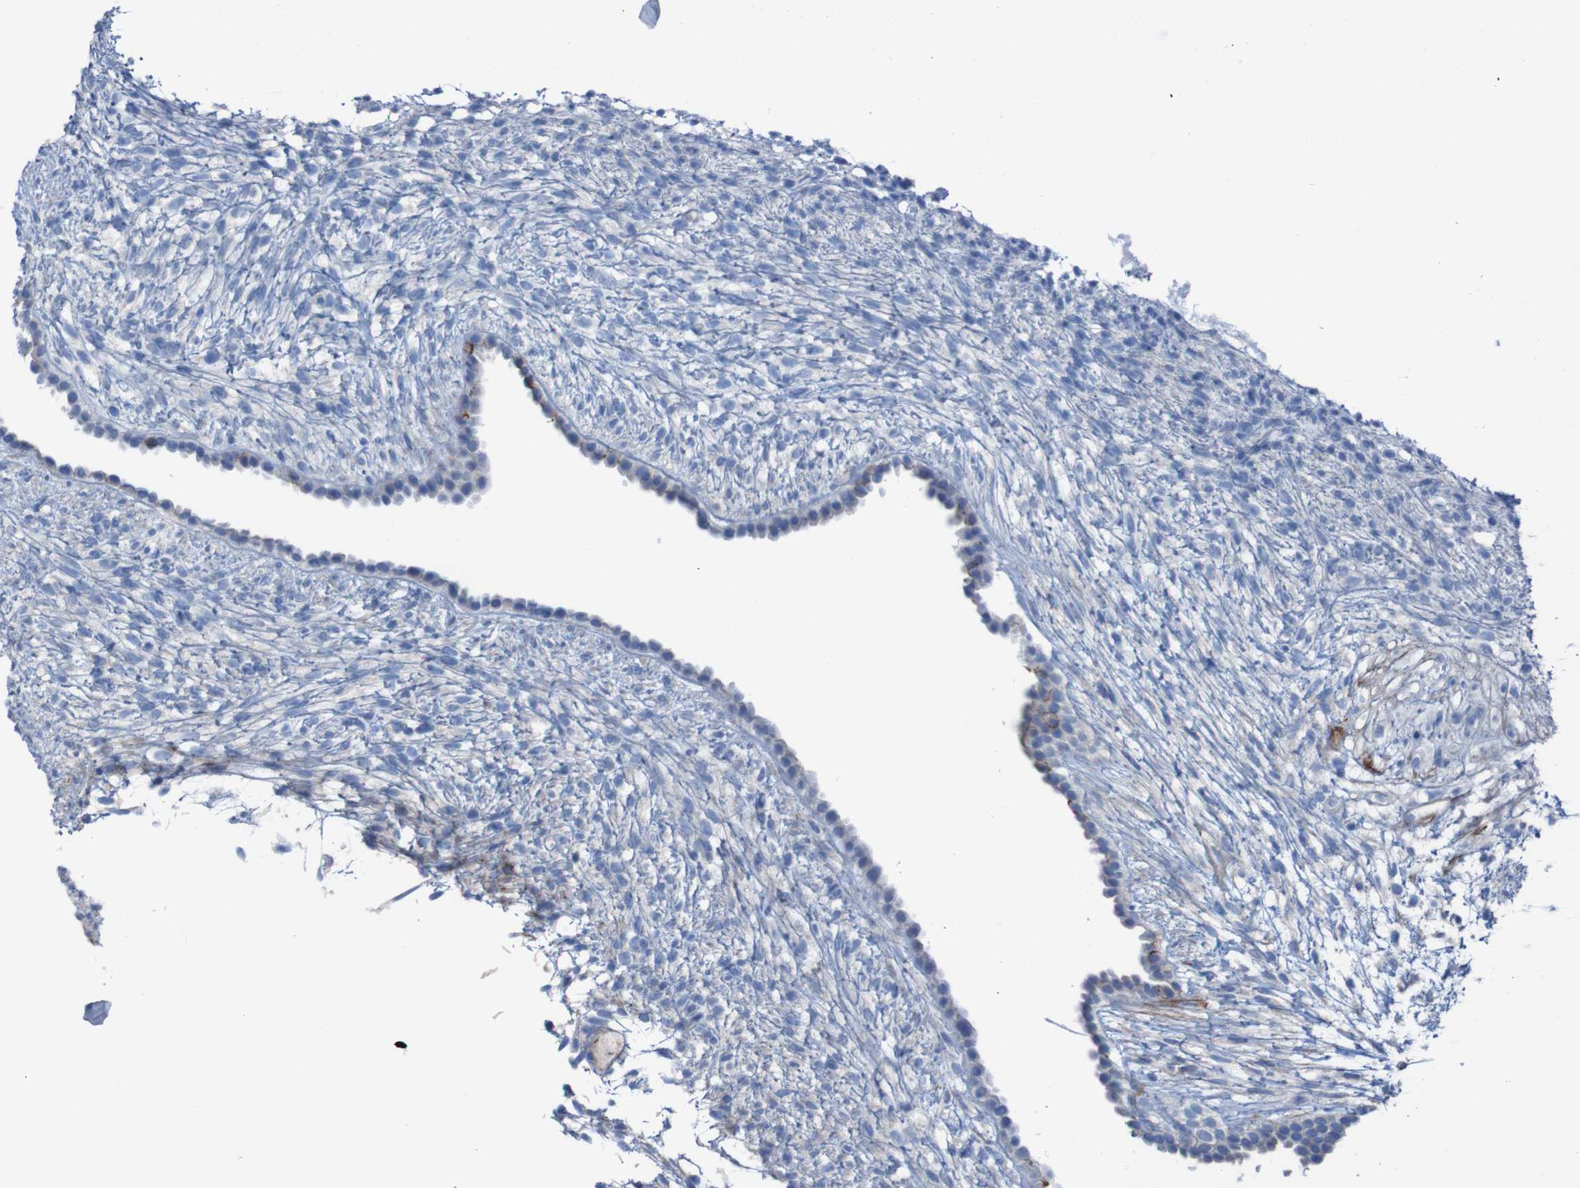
{"staining": {"intensity": "moderate", "quantity": "<25%", "location": "cytoplasmic/membranous"}, "tissue": "ovary", "cell_type": "Ovarian stroma cells", "image_type": "normal", "snomed": [{"axis": "morphology", "description": "Normal tissue, NOS"}, {"axis": "morphology", "description": "Cyst, NOS"}, {"axis": "topography", "description": "Ovary"}], "caption": "High-magnification brightfield microscopy of unremarkable ovary stained with DAB (3,3'-diaminobenzidine) (brown) and counterstained with hematoxylin (blue). ovarian stroma cells exhibit moderate cytoplasmic/membranous staining is appreciated in about<25% of cells. The staining was performed using DAB to visualize the protein expression in brown, while the nuclei were stained in blue with hematoxylin (Magnification: 20x).", "gene": "RNF182", "patient": {"sex": "female", "age": 18}}